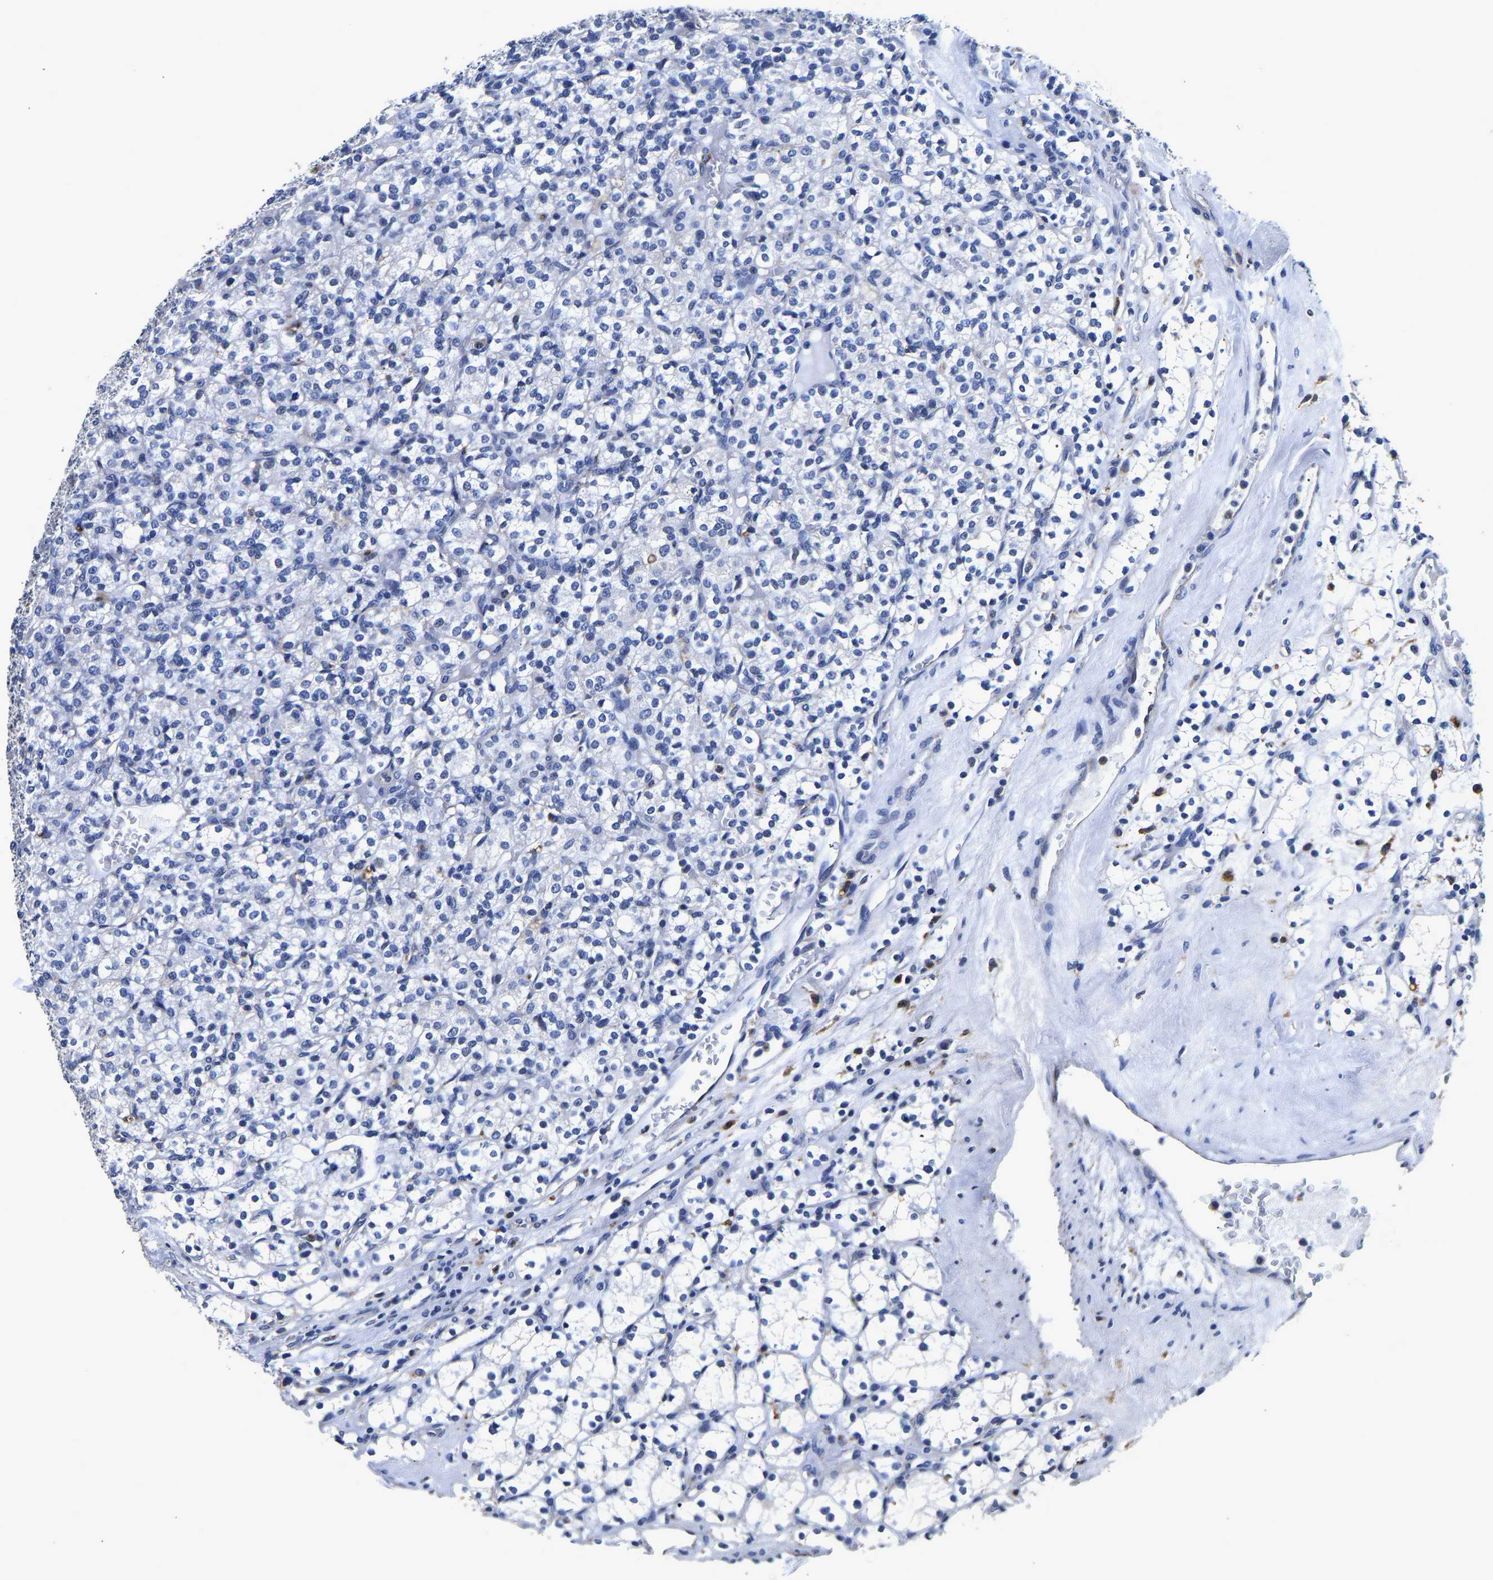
{"staining": {"intensity": "negative", "quantity": "none", "location": "none"}, "tissue": "renal cancer", "cell_type": "Tumor cells", "image_type": "cancer", "snomed": [{"axis": "morphology", "description": "Adenocarcinoma, NOS"}, {"axis": "topography", "description": "Kidney"}], "caption": "Immunohistochemistry histopathology image of neoplastic tissue: renal cancer stained with DAB shows no significant protein staining in tumor cells. Brightfield microscopy of immunohistochemistry stained with DAB (brown) and hematoxylin (blue), captured at high magnification.", "gene": "GRN", "patient": {"sex": "male", "age": 77}}